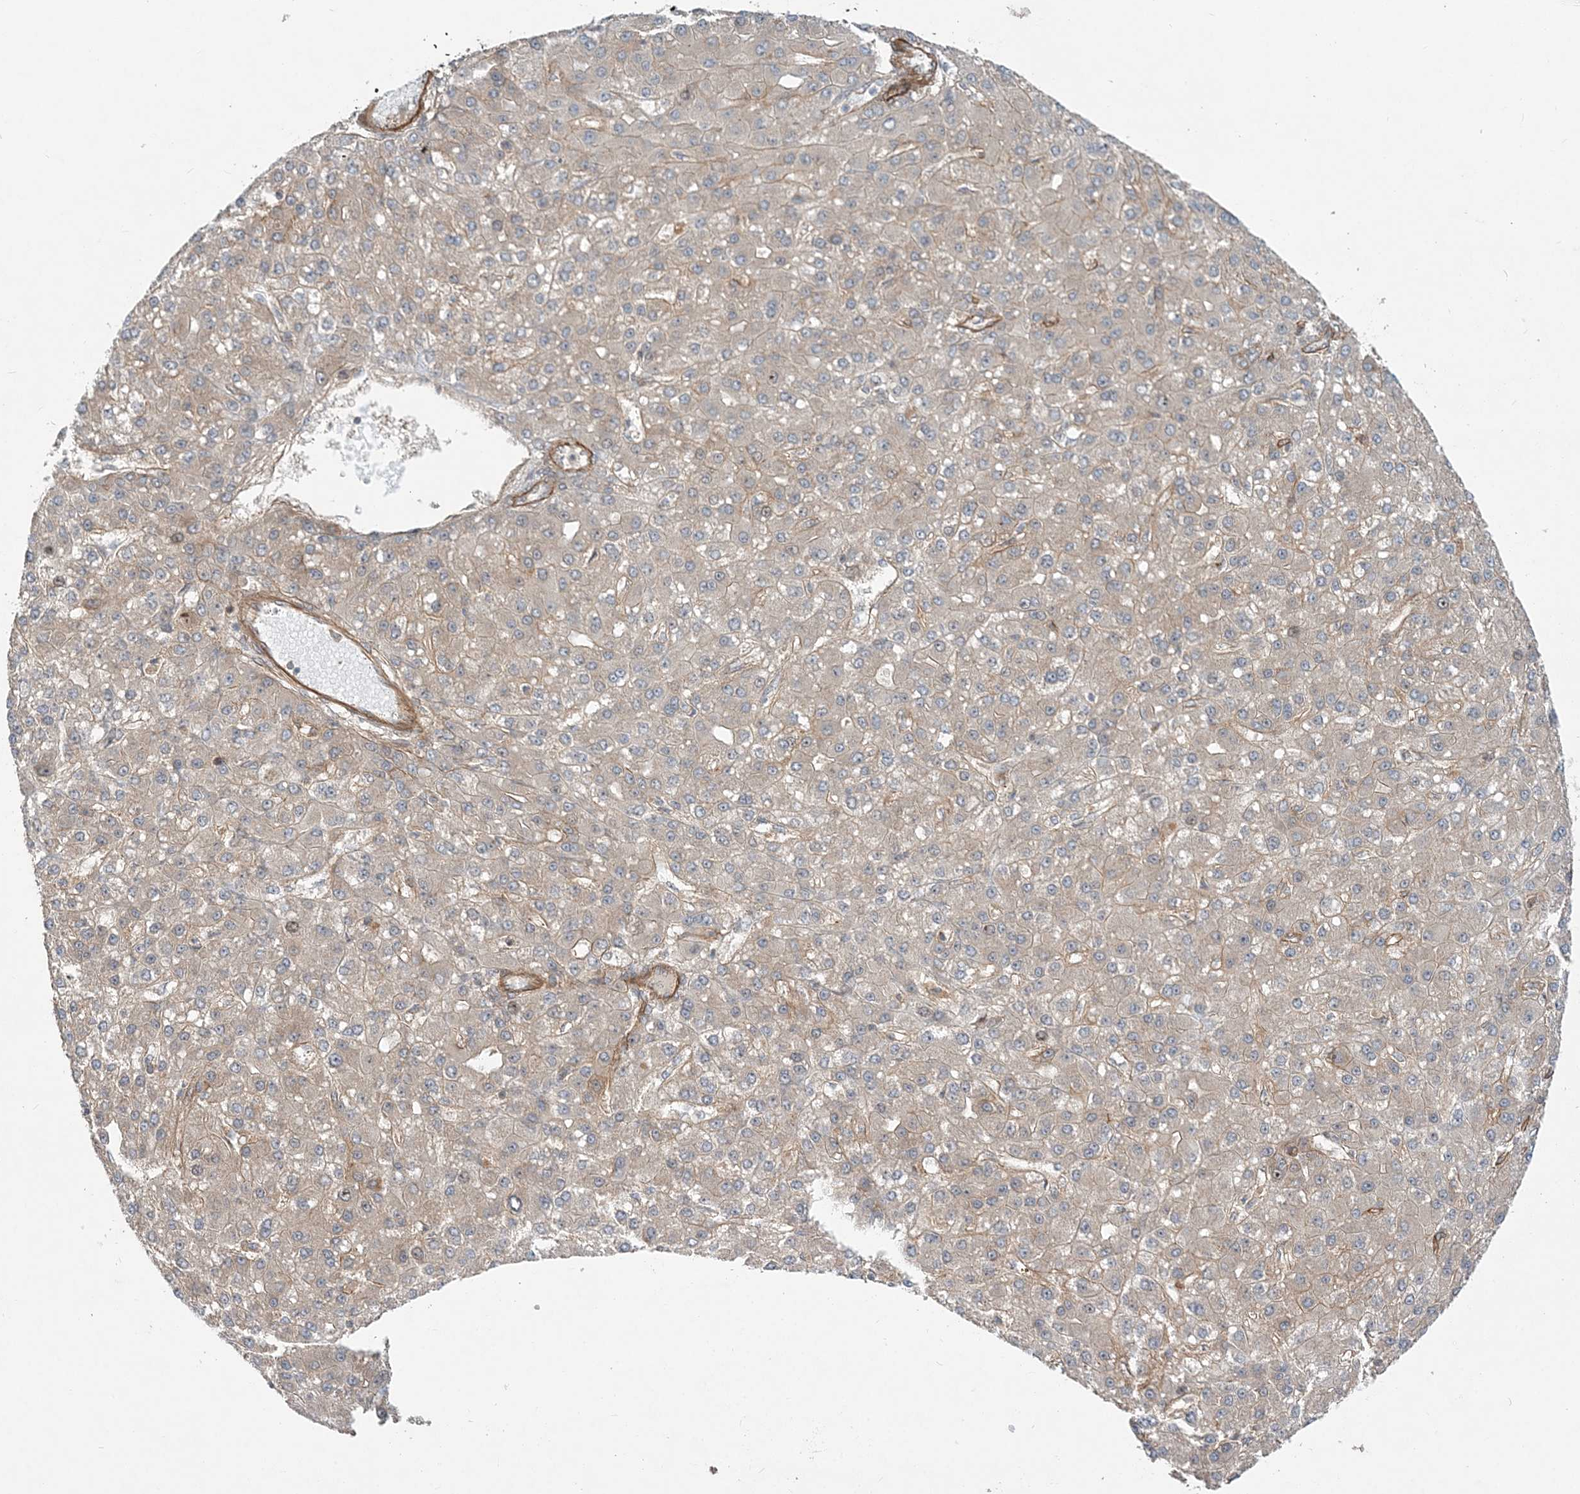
{"staining": {"intensity": "negative", "quantity": "none", "location": "none"}, "tissue": "liver cancer", "cell_type": "Tumor cells", "image_type": "cancer", "snomed": [{"axis": "morphology", "description": "Carcinoma, Hepatocellular, NOS"}, {"axis": "topography", "description": "Liver"}], "caption": "The photomicrograph reveals no staining of tumor cells in liver hepatocellular carcinoma.", "gene": "GEMIN5", "patient": {"sex": "male", "age": 67}}